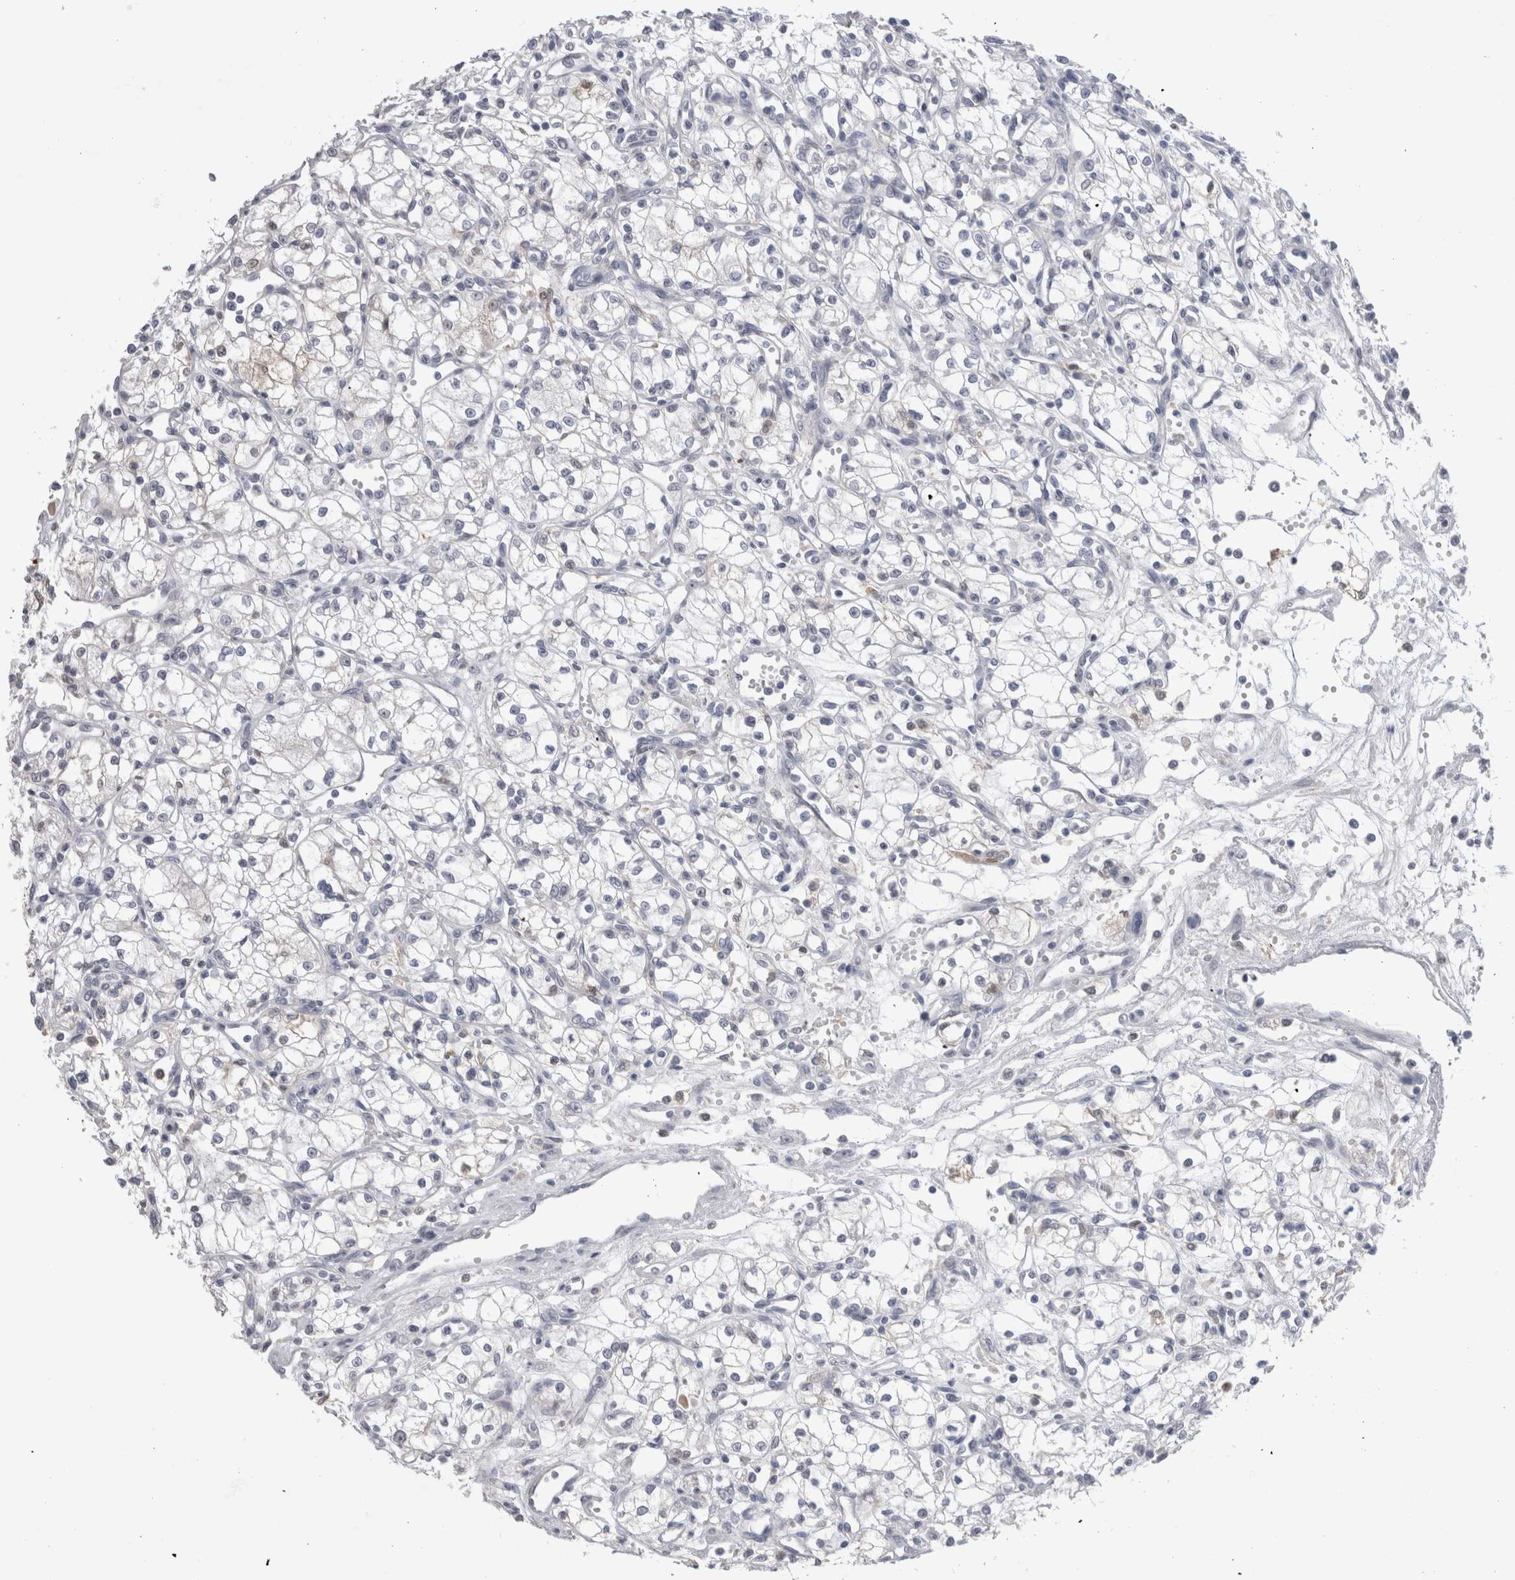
{"staining": {"intensity": "negative", "quantity": "none", "location": "none"}, "tissue": "renal cancer", "cell_type": "Tumor cells", "image_type": "cancer", "snomed": [{"axis": "morphology", "description": "Normal tissue, NOS"}, {"axis": "morphology", "description": "Adenocarcinoma, NOS"}, {"axis": "topography", "description": "Kidney"}], "caption": "Tumor cells are negative for protein expression in human renal cancer.", "gene": "SUCNR1", "patient": {"sex": "male", "age": 59}}